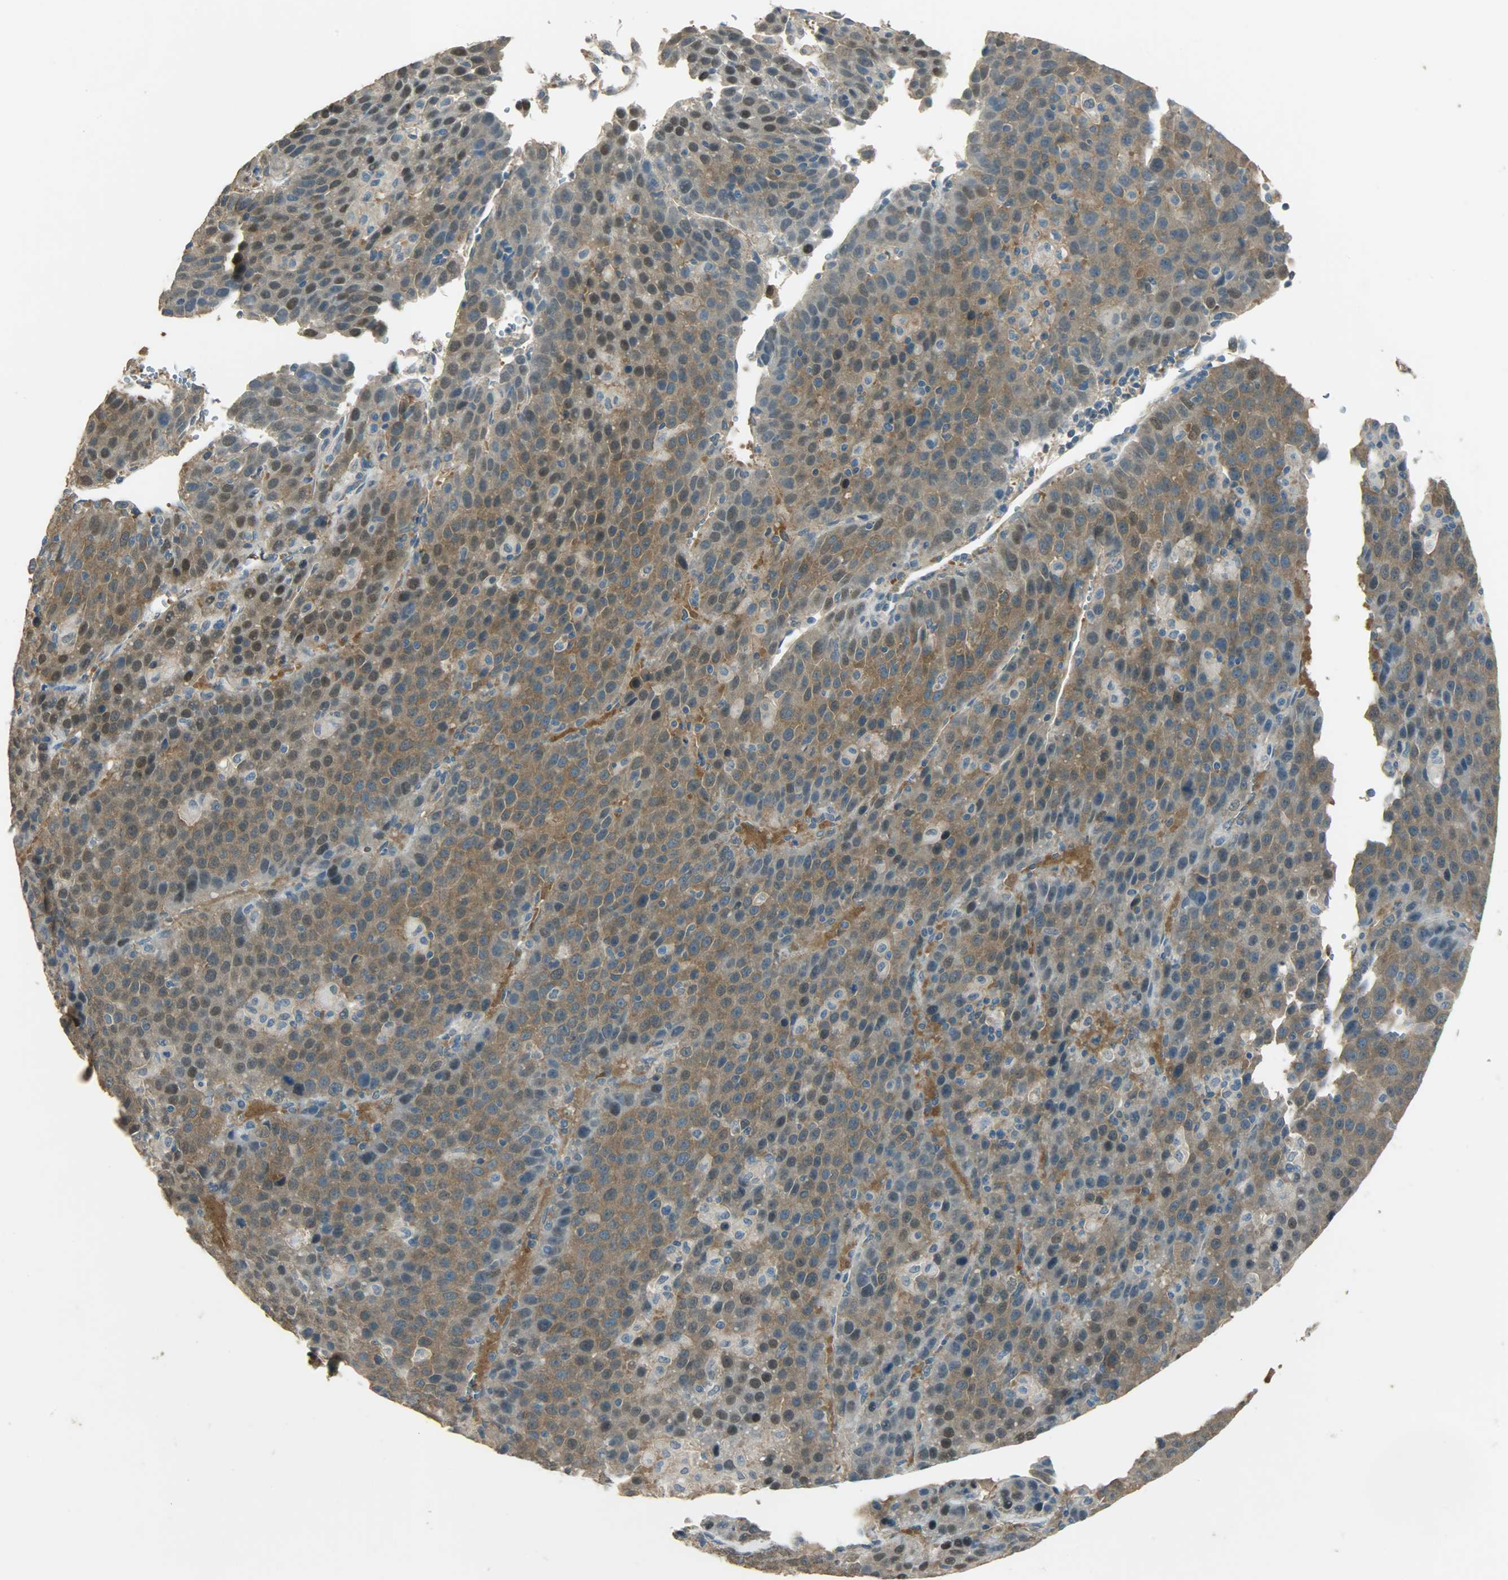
{"staining": {"intensity": "strong", "quantity": ">75%", "location": "cytoplasmic/membranous"}, "tissue": "liver cancer", "cell_type": "Tumor cells", "image_type": "cancer", "snomed": [{"axis": "morphology", "description": "Carcinoma, Hepatocellular, NOS"}, {"axis": "topography", "description": "Liver"}], "caption": "Immunohistochemistry of human liver cancer displays high levels of strong cytoplasmic/membranous expression in approximately >75% of tumor cells.", "gene": "PRMT5", "patient": {"sex": "female", "age": 53}}